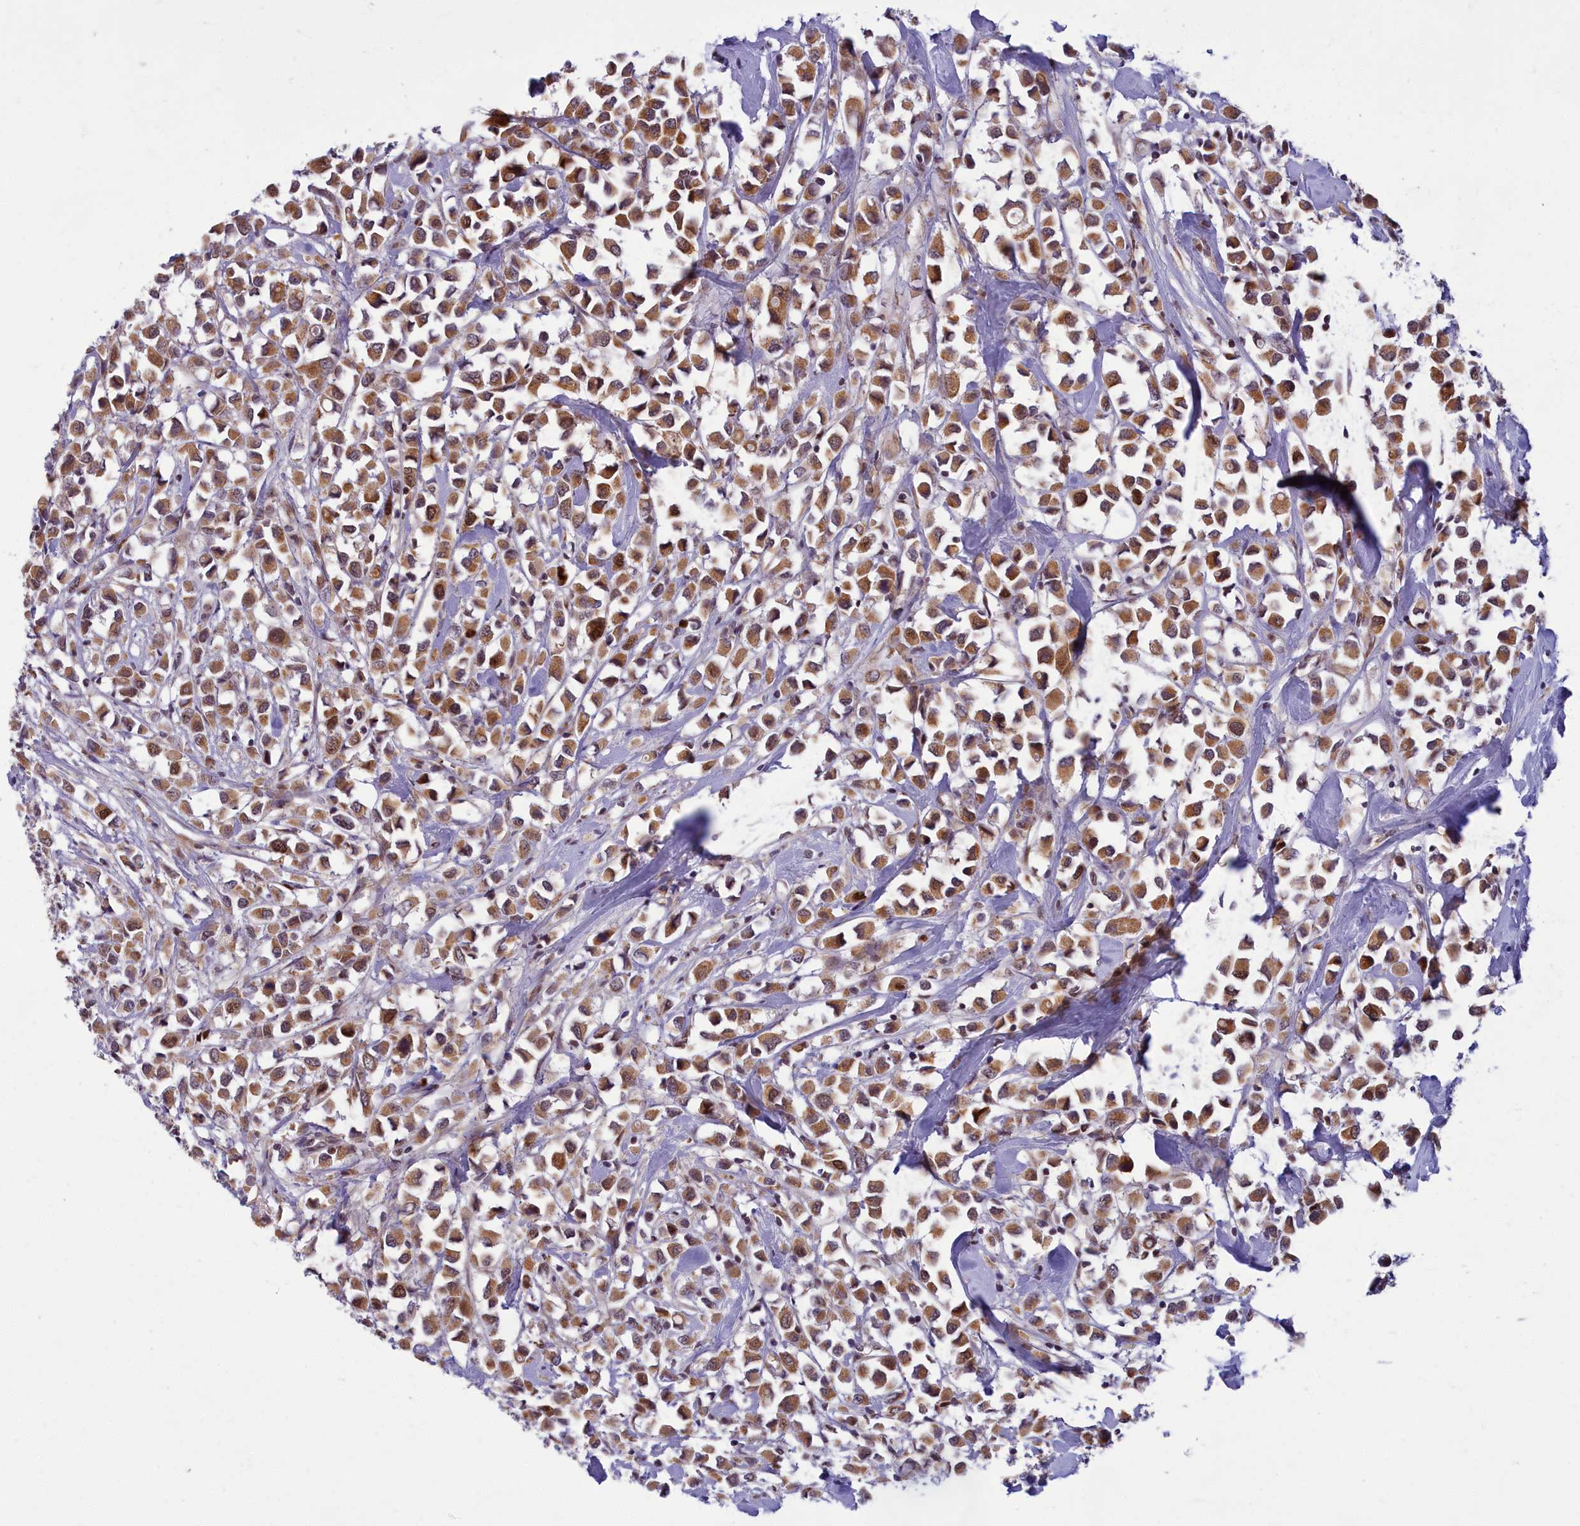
{"staining": {"intensity": "strong", "quantity": ">75%", "location": "cytoplasmic/membranous,nuclear"}, "tissue": "breast cancer", "cell_type": "Tumor cells", "image_type": "cancer", "snomed": [{"axis": "morphology", "description": "Duct carcinoma"}, {"axis": "topography", "description": "Breast"}], "caption": "A brown stain shows strong cytoplasmic/membranous and nuclear positivity of a protein in human breast cancer (intraductal carcinoma) tumor cells. The staining was performed using DAB (3,3'-diaminobenzidine), with brown indicating positive protein expression. Nuclei are stained blue with hematoxylin.", "gene": "EARS2", "patient": {"sex": "female", "age": 61}}